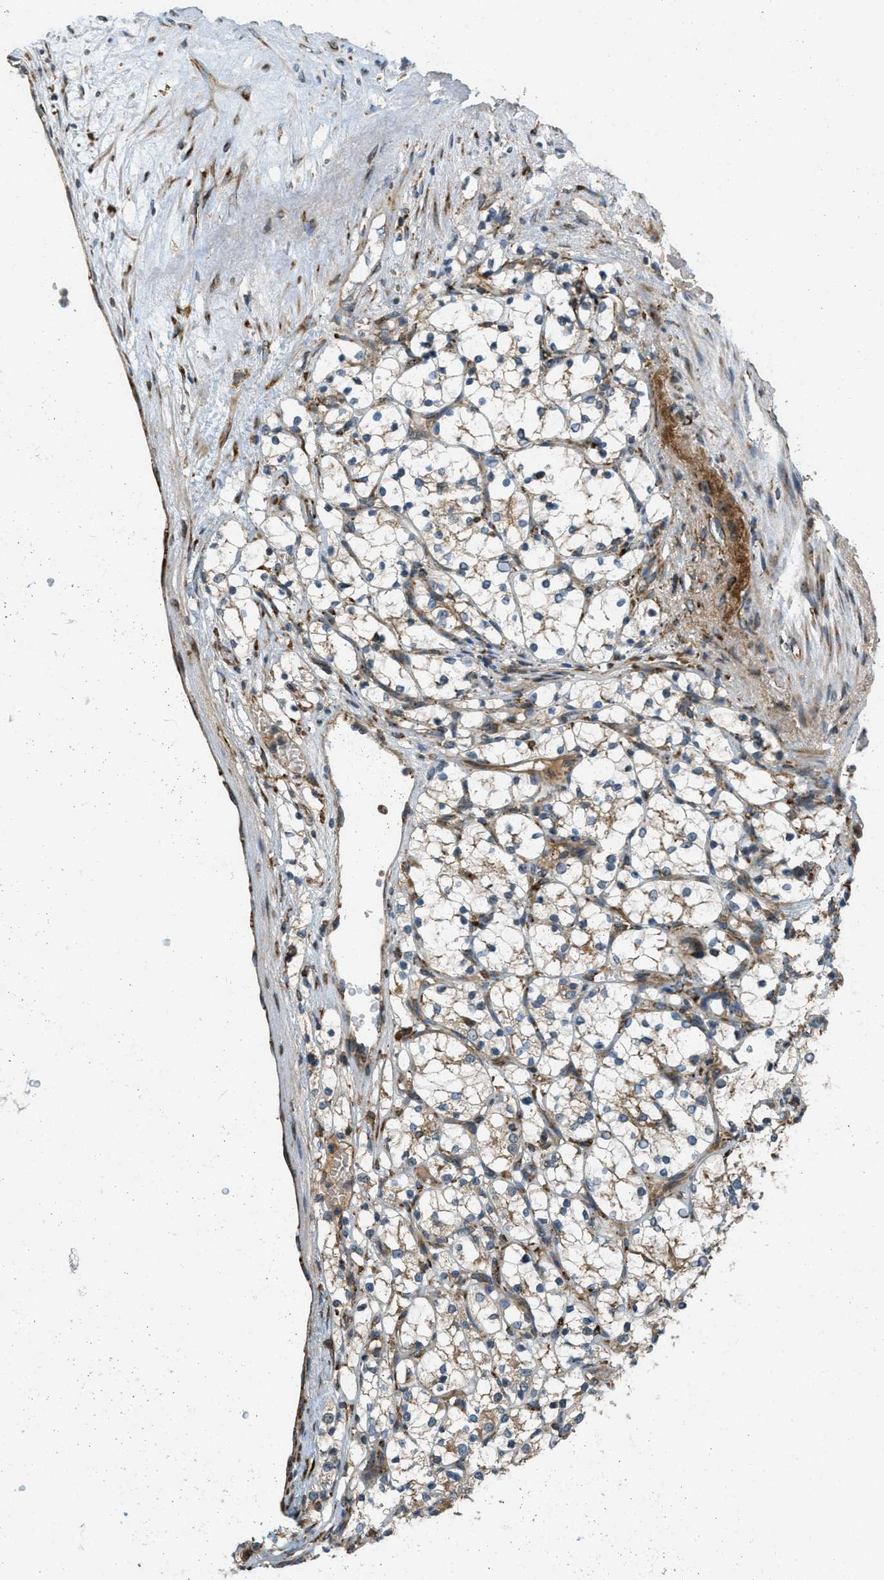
{"staining": {"intensity": "weak", "quantity": "25%-75%", "location": "cytoplasmic/membranous"}, "tissue": "renal cancer", "cell_type": "Tumor cells", "image_type": "cancer", "snomed": [{"axis": "morphology", "description": "Adenocarcinoma, NOS"}, {"axis": "topography", "description": "Kidney"}], "caption": "Renal adenocarcinoma stained for a protein shows weak cytoplasmic/membranous positivity in tumor cells.", "gene": "PCDH18", "patient": {"sex": "female", "age": 69}}